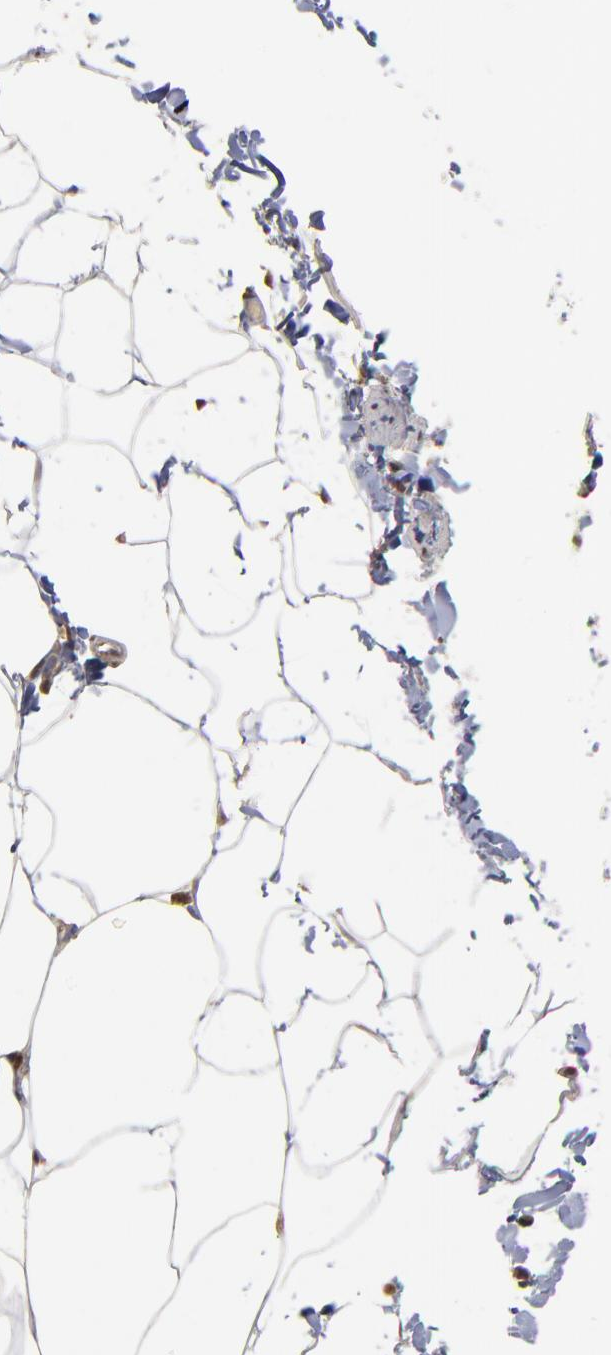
{"staining": {"intensity": "weak", "quantity": "25%-75%", "location": "cytoplasmic/membranous"}, "tissue": "adipose tissue", "cell_type": "Adipocytes", "image_type": "normal", "snomed": [{"axis": "morphology", "description": "Normal tissue, NOS"}, {"axis": "topography", "description": "Vascular tissue"}], "caption": "Adipose tissue stained with immunohistochemistry (IHC) reveals weak cytoplasmic/membranous staining in approximately 25%-75% of adipocytes.", "gene": "ASB8", "patient": {"sex": "male", "age": 41}}